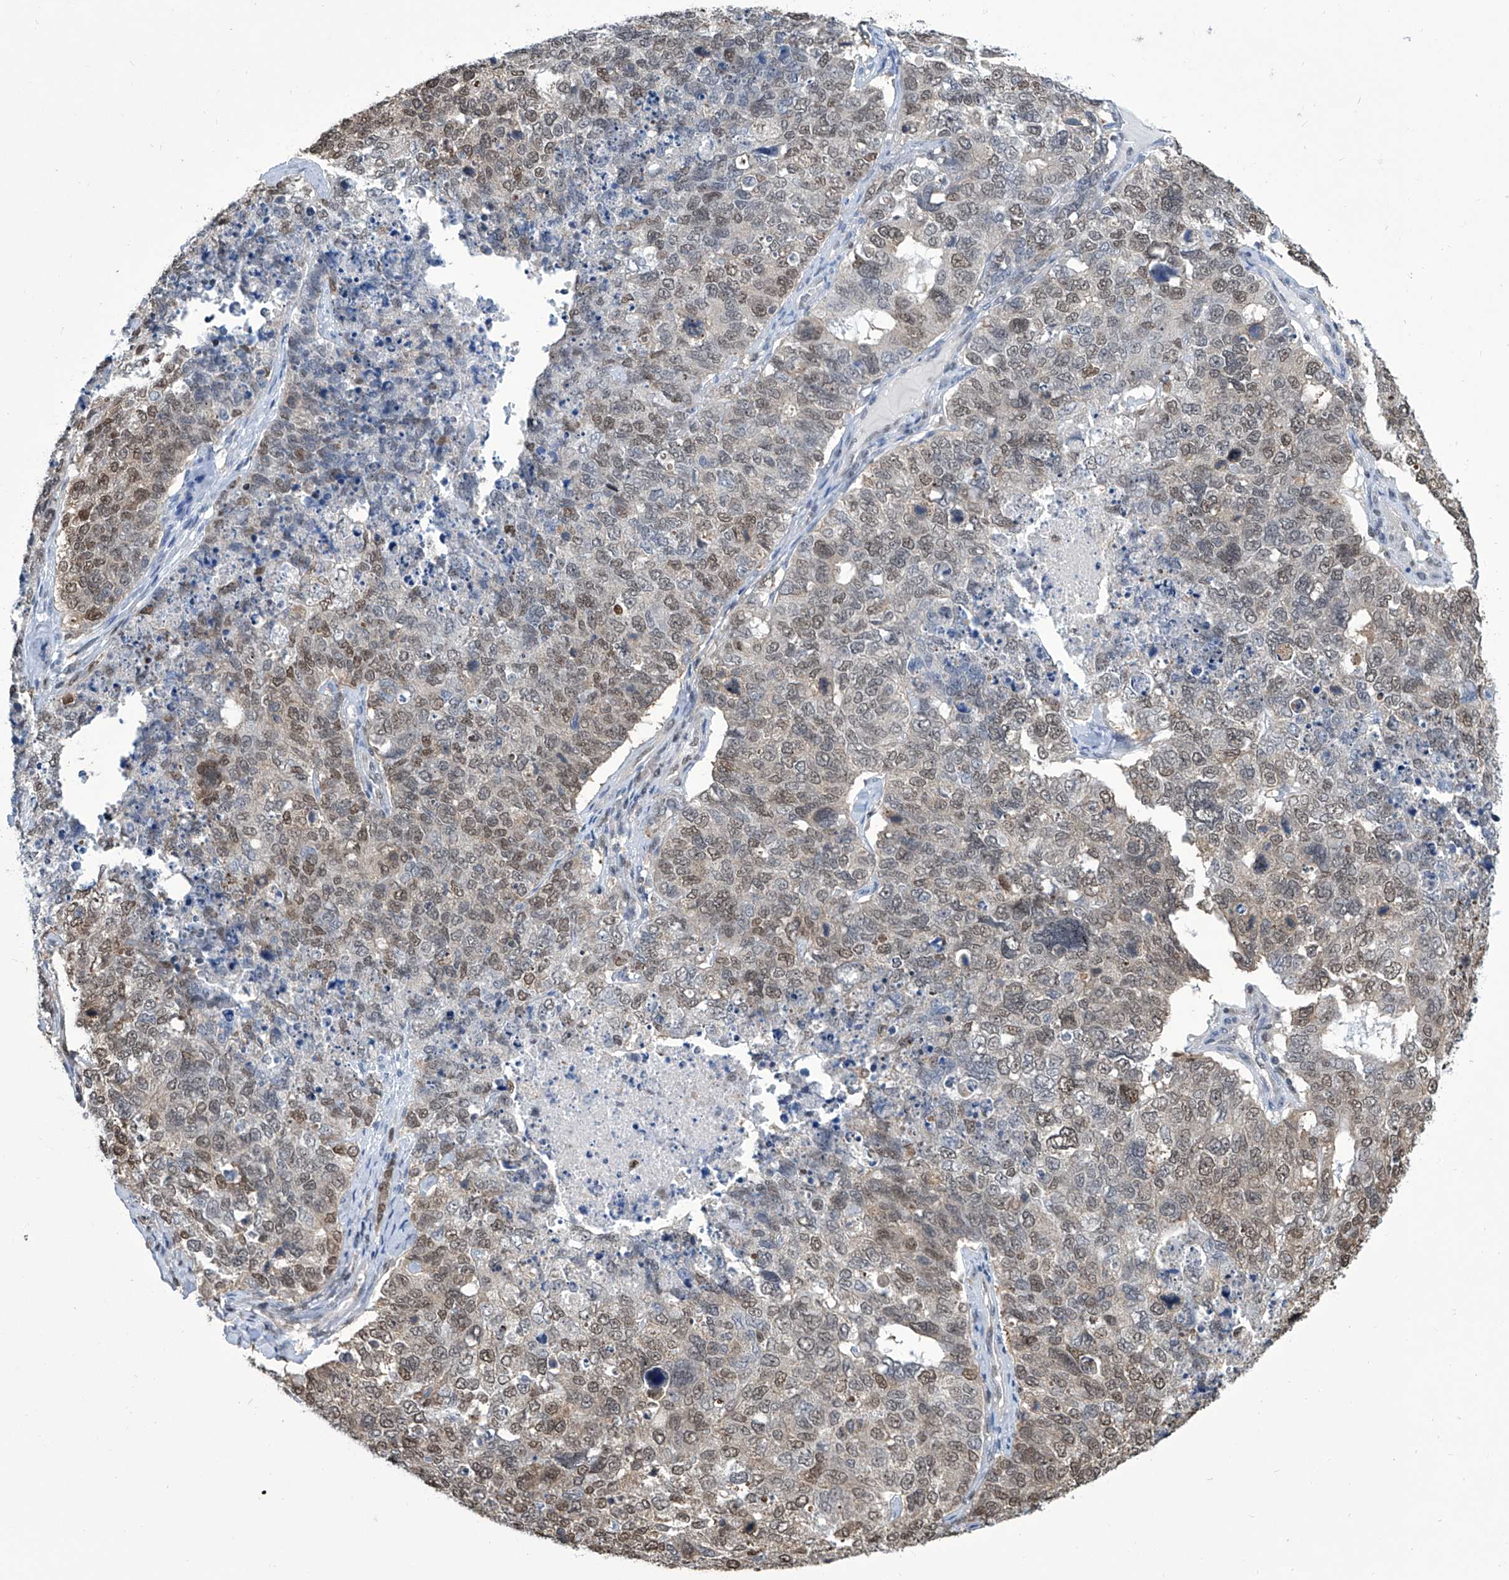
{"staining": {"intensity": "weak", "quantity": ">75%", "location": "nuclear"}, "tissue": "cervical cancer", "cell_type": "Tumor cells", "image_type": "cancer", "snomed": [{"axis": "morphology", "description": "Squamous cell carcinoma, NOS"}, {"axis": "topography", "description": "Cervix"}], "caption": "Weak nuclear protein expression is identified in about >75% of tumor cells in cervical cancer (squamous cell carcinoma). (DAB IHC, brown staining for protein, blue staining for nuclei).", "gene": "SREBF2", "patient": {"sex": "female", "age": 63}}